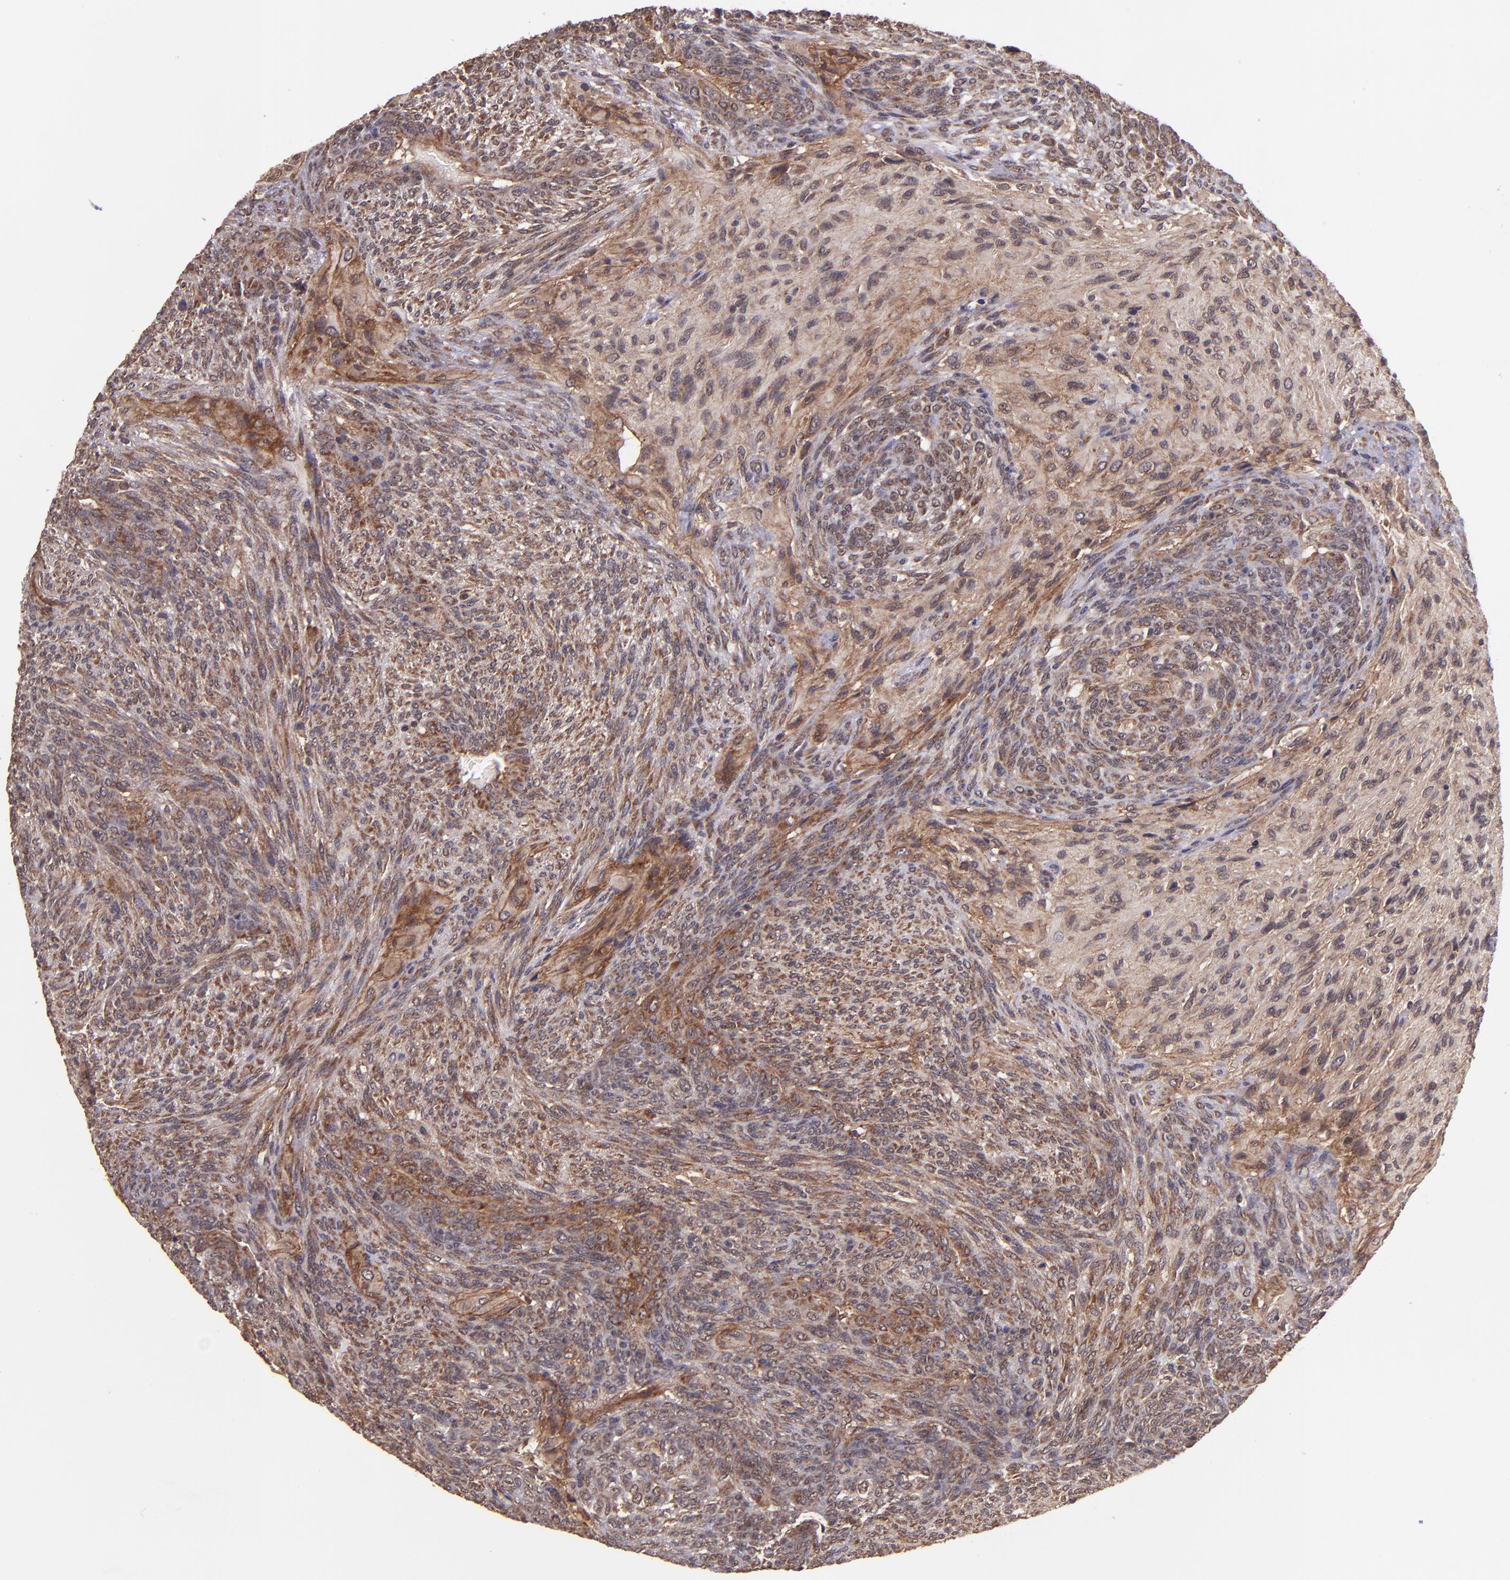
{"staining": {"intensity": "strong", "quantity": ">75%", "location": "cytoplasmic/membranous"}, "tissue": "glioma", "cell_type": "Tumor cells", "image_type": "cancer", "snomed": [{"axis": "morphology", "description": "Glioma, malignant, High grade"}, {"axis": "topography", "description": "Cerebral cortex"}], "caption": "This photomicrograph demonstrates immunohistochemistry (IHC) staining of malignant glioma (high-grade), with high strong cytoplasmic/membranous staining in approximately >75% of tumor cells.", "gene": "USP51", "patient": {"sex": "female", "age": 55}}